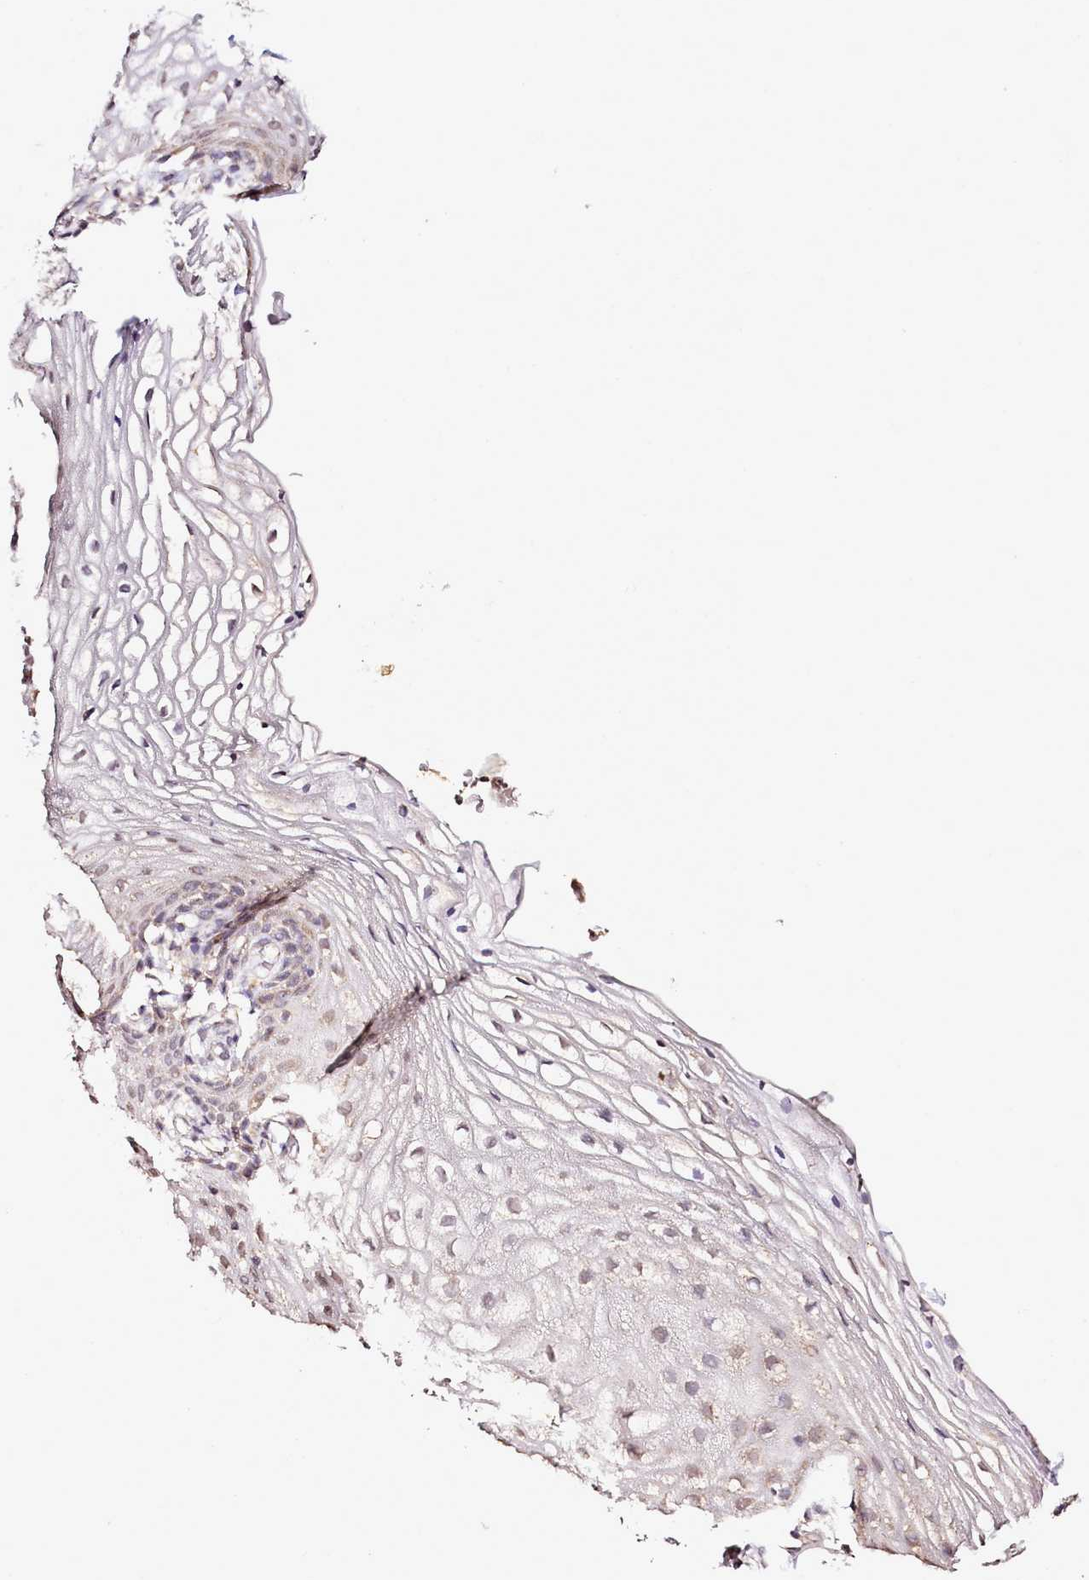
{"staining": {"intensity": "weak", "quantity": "25%-75%", "location": "nuclear"}, "tissue": "vagina", "cell_type": "Squamous epithelial cells", "image_type": "normal", "snomed": [{"axis": "morphology", "description": "Normal tissue, NOS"}, {"axis": "topography", "description": "Vagina"}], "caption": "Brown immunohistochemical staining in unremarkable vagina demonstrates weak nuclear positivity in about 25%-75% of squamous epithelial cells. (Brightfield microscopy of DAB IHC at high magnification).", "gene": "EDIL3", "patient": {"sex": "female", "age": 60}}